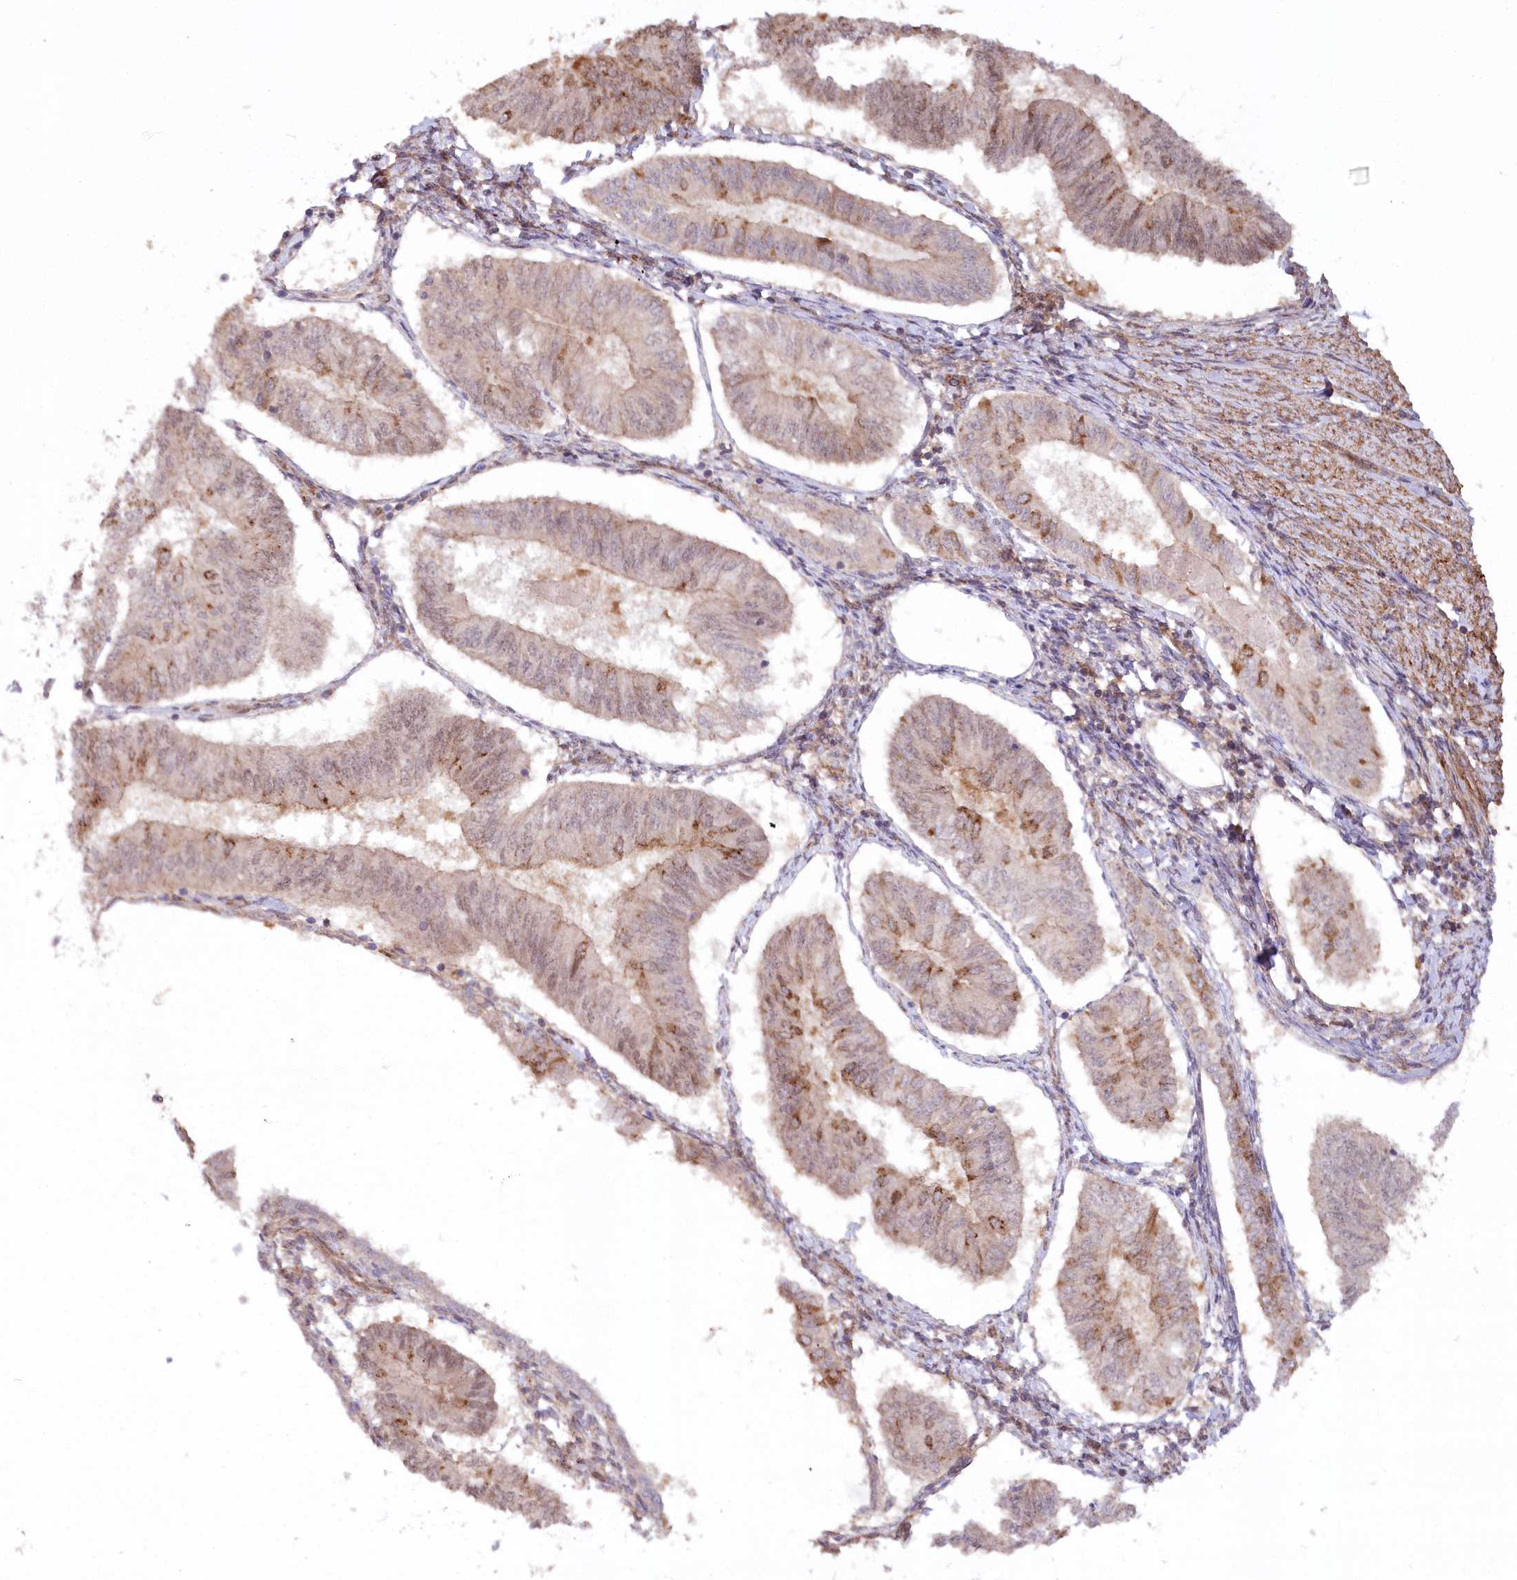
{"staining": {"intensity": "moderate", "quantity": "<25%", "location": "cytoplasmic/membranous"}, "tissue": "endometrial cancer", "cell_type": "Tumor cells", "image_type": "cancer", "snomed": [{"axis": "morphology", "description": "Adenocarcinoma, NOS"}, {"axis": "topography", "description": "Endometrium"}], "caption": "Adenocarcinoma (endometrial) stained with a protein marker exhibits moderate staining in tumor cells.", "gene": "CCDC91", "patient": {"sex": "female", "age": 58}}